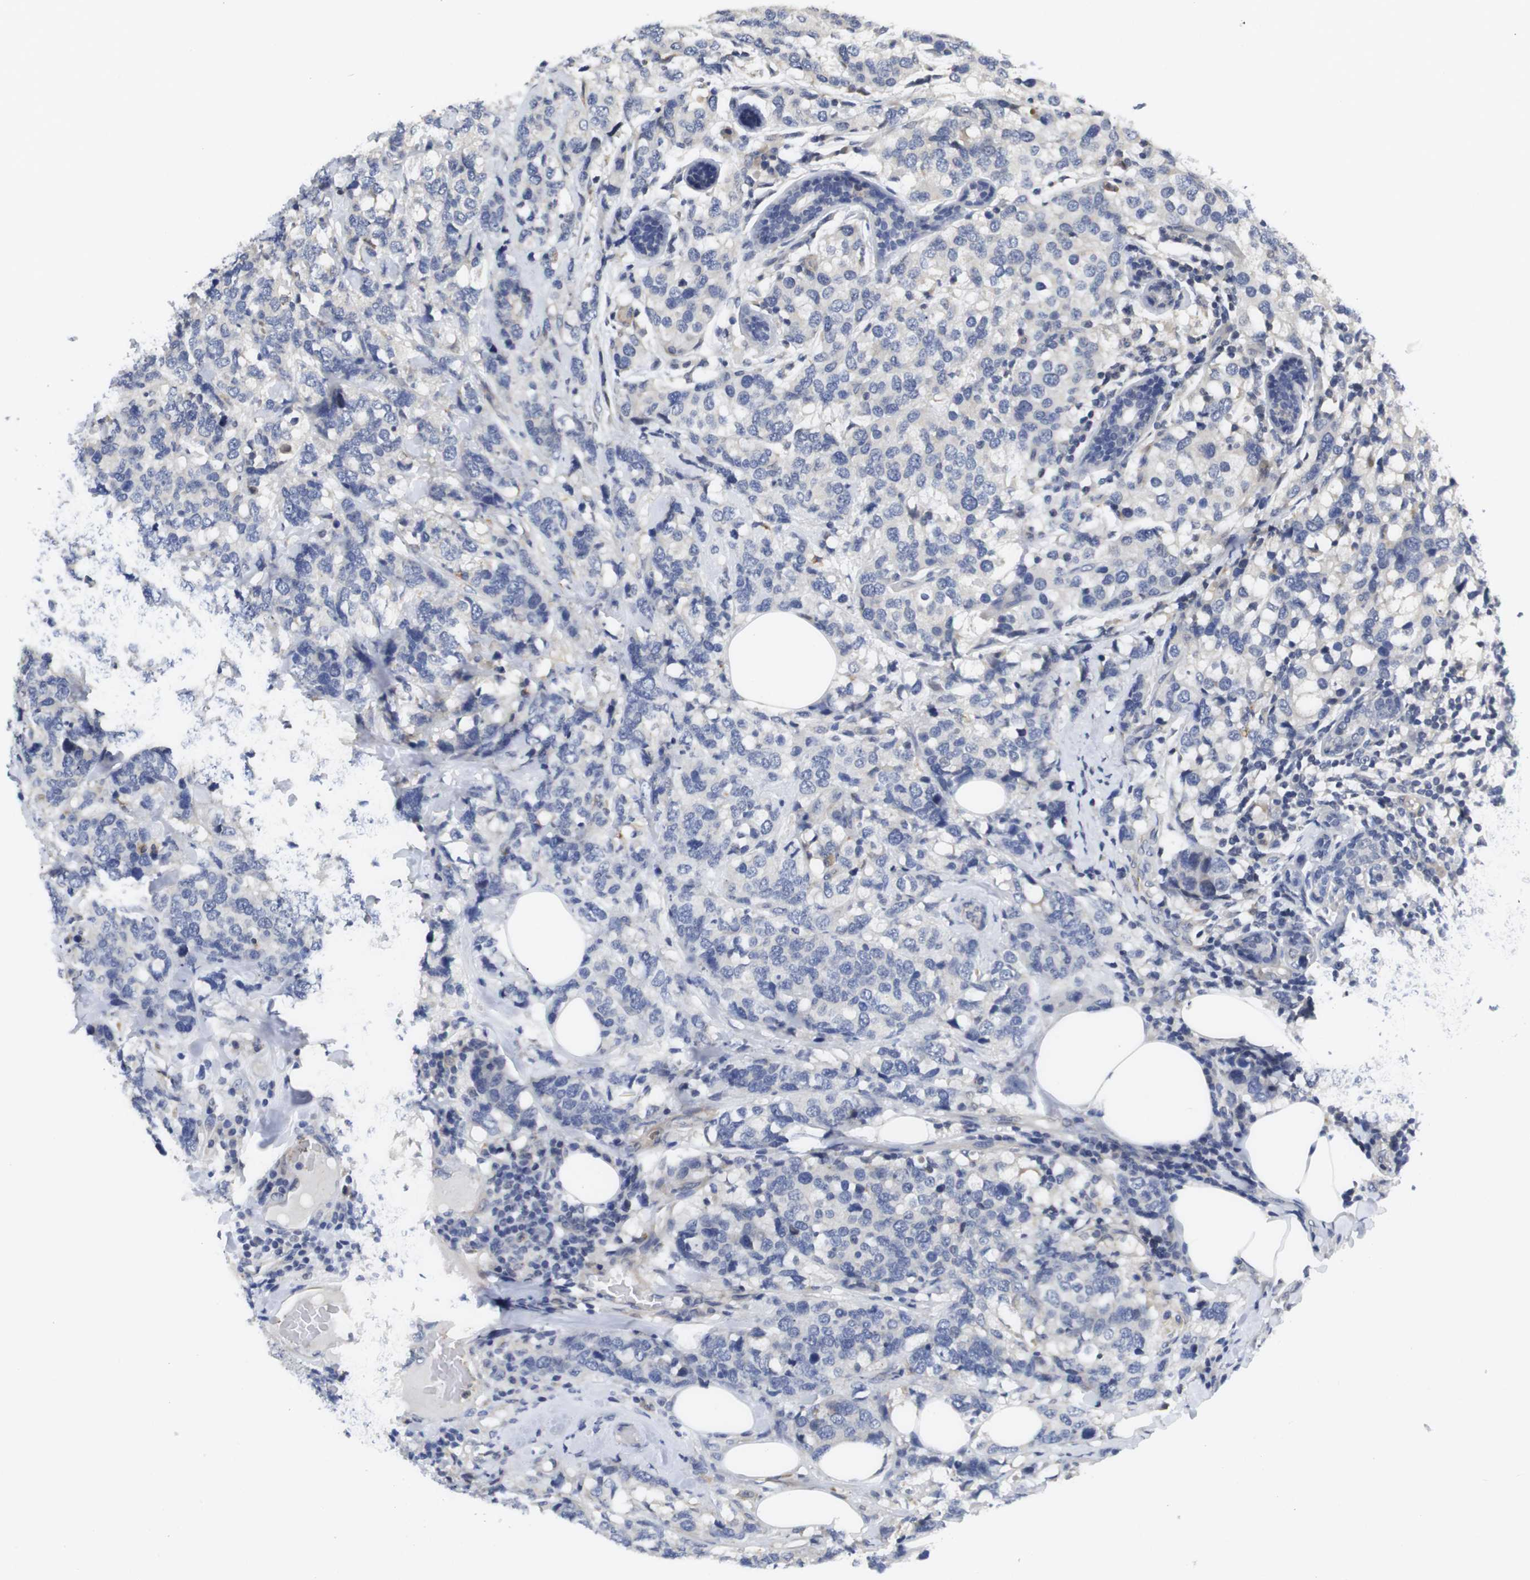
{"staining": {"intensity": "negative", "quantity": "none", "location": "none"}, "tissue": "breast cancer", "cell_type": "Tumor cells", "image_type": "cancer", "snomed": [{"axis": "morphology", "description": "Lobular carcinoma"}, {"axis": "topography", "description": "Breast"}], "caption": "Human lobular carcinoma (breast) stained for a protein using immunohistochemistry (IHC) demonstrates no positivity in tumor cells.", "gene": "FNTA", "patient": {"sex": "female", "age": 59}}